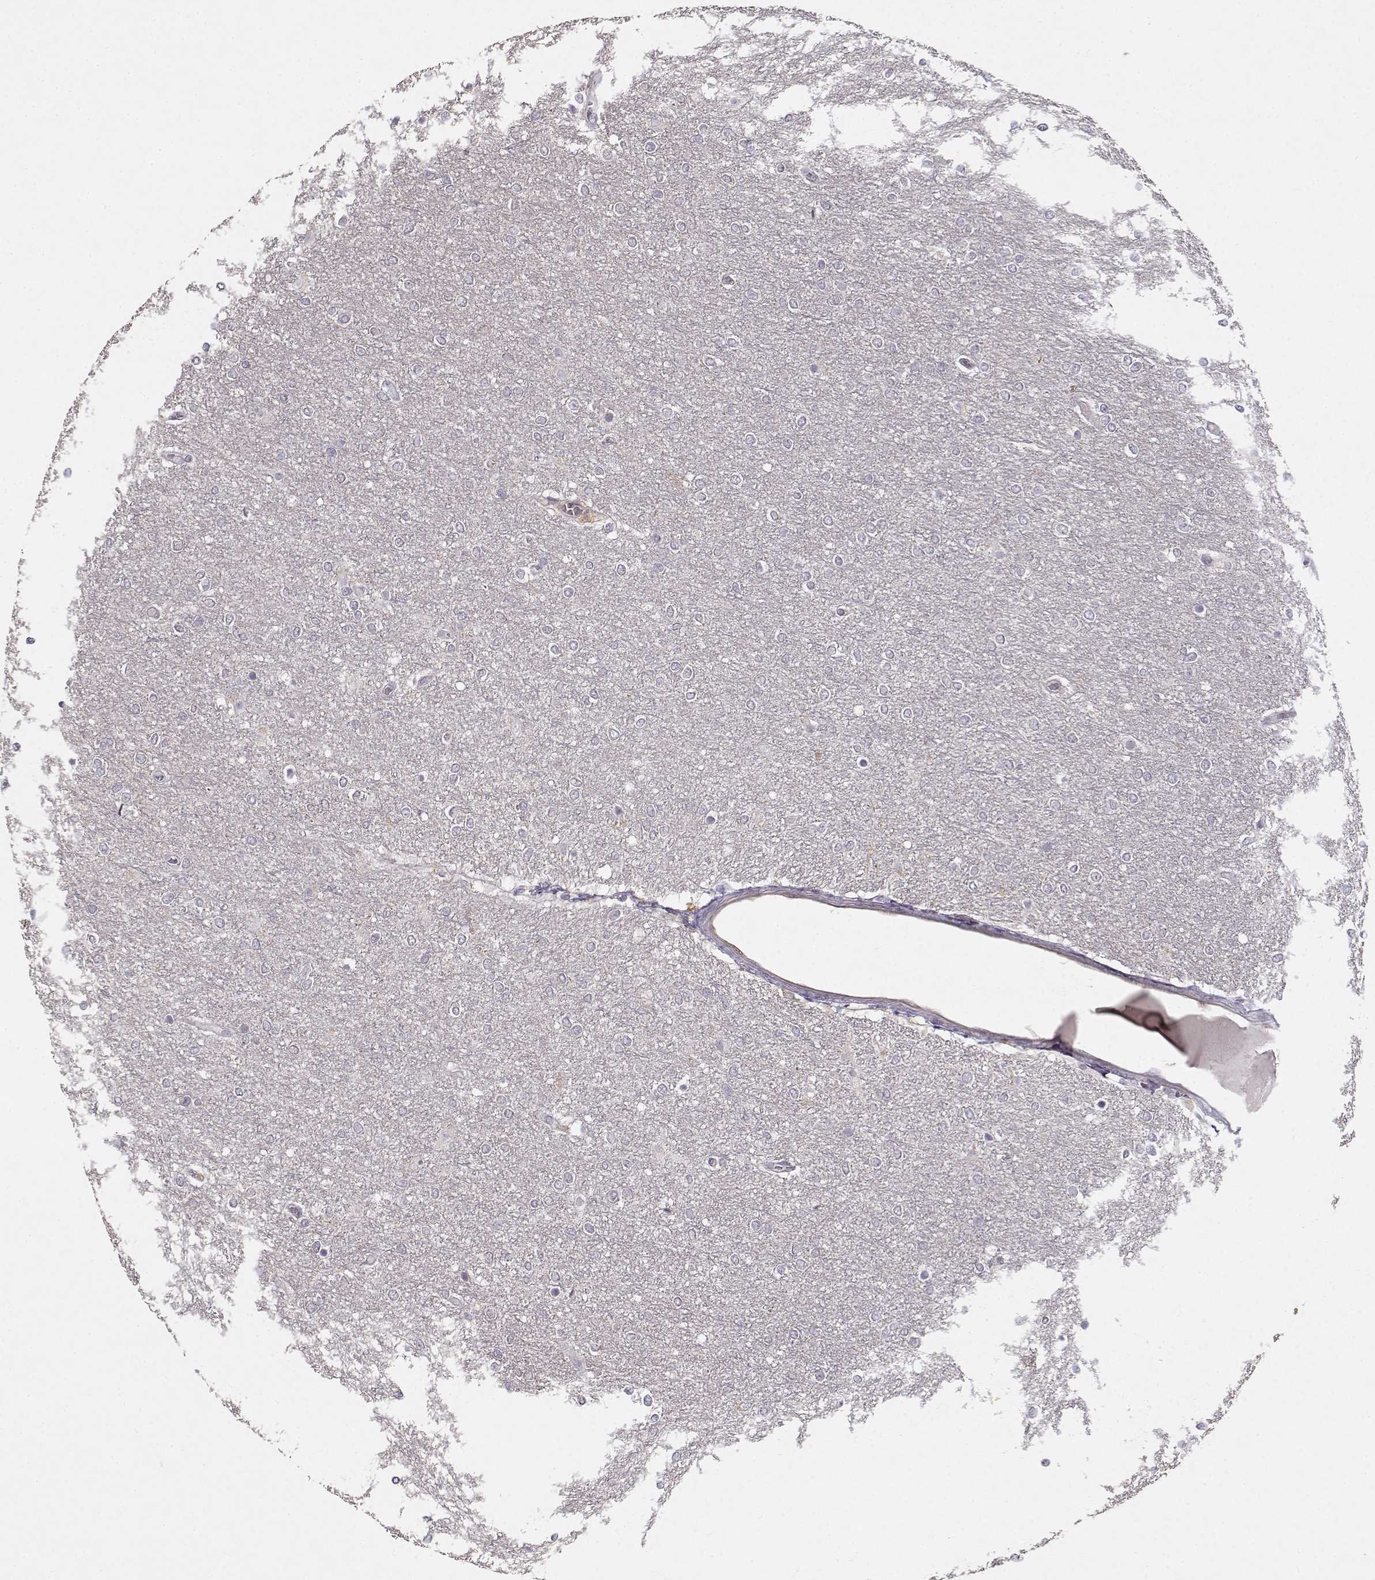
{"staining": {"intensity": "negative", "quantity": "none", "location": "none"}, "tissue": "glioma", "cell_type": "Tumor cells", "image_type": "cancer", "snomed": [{"axis": "morphology", "description": "Glioma, malignant, High grade"}, {"axis": "topography", "description": "Brain"}], "caption": "This is an IHC photomicrograph of human malignant high-grade glioma. There is no positivity in tumor cells.", "gene": "BMX", "patient": {"sex": "female", "age": 61}}